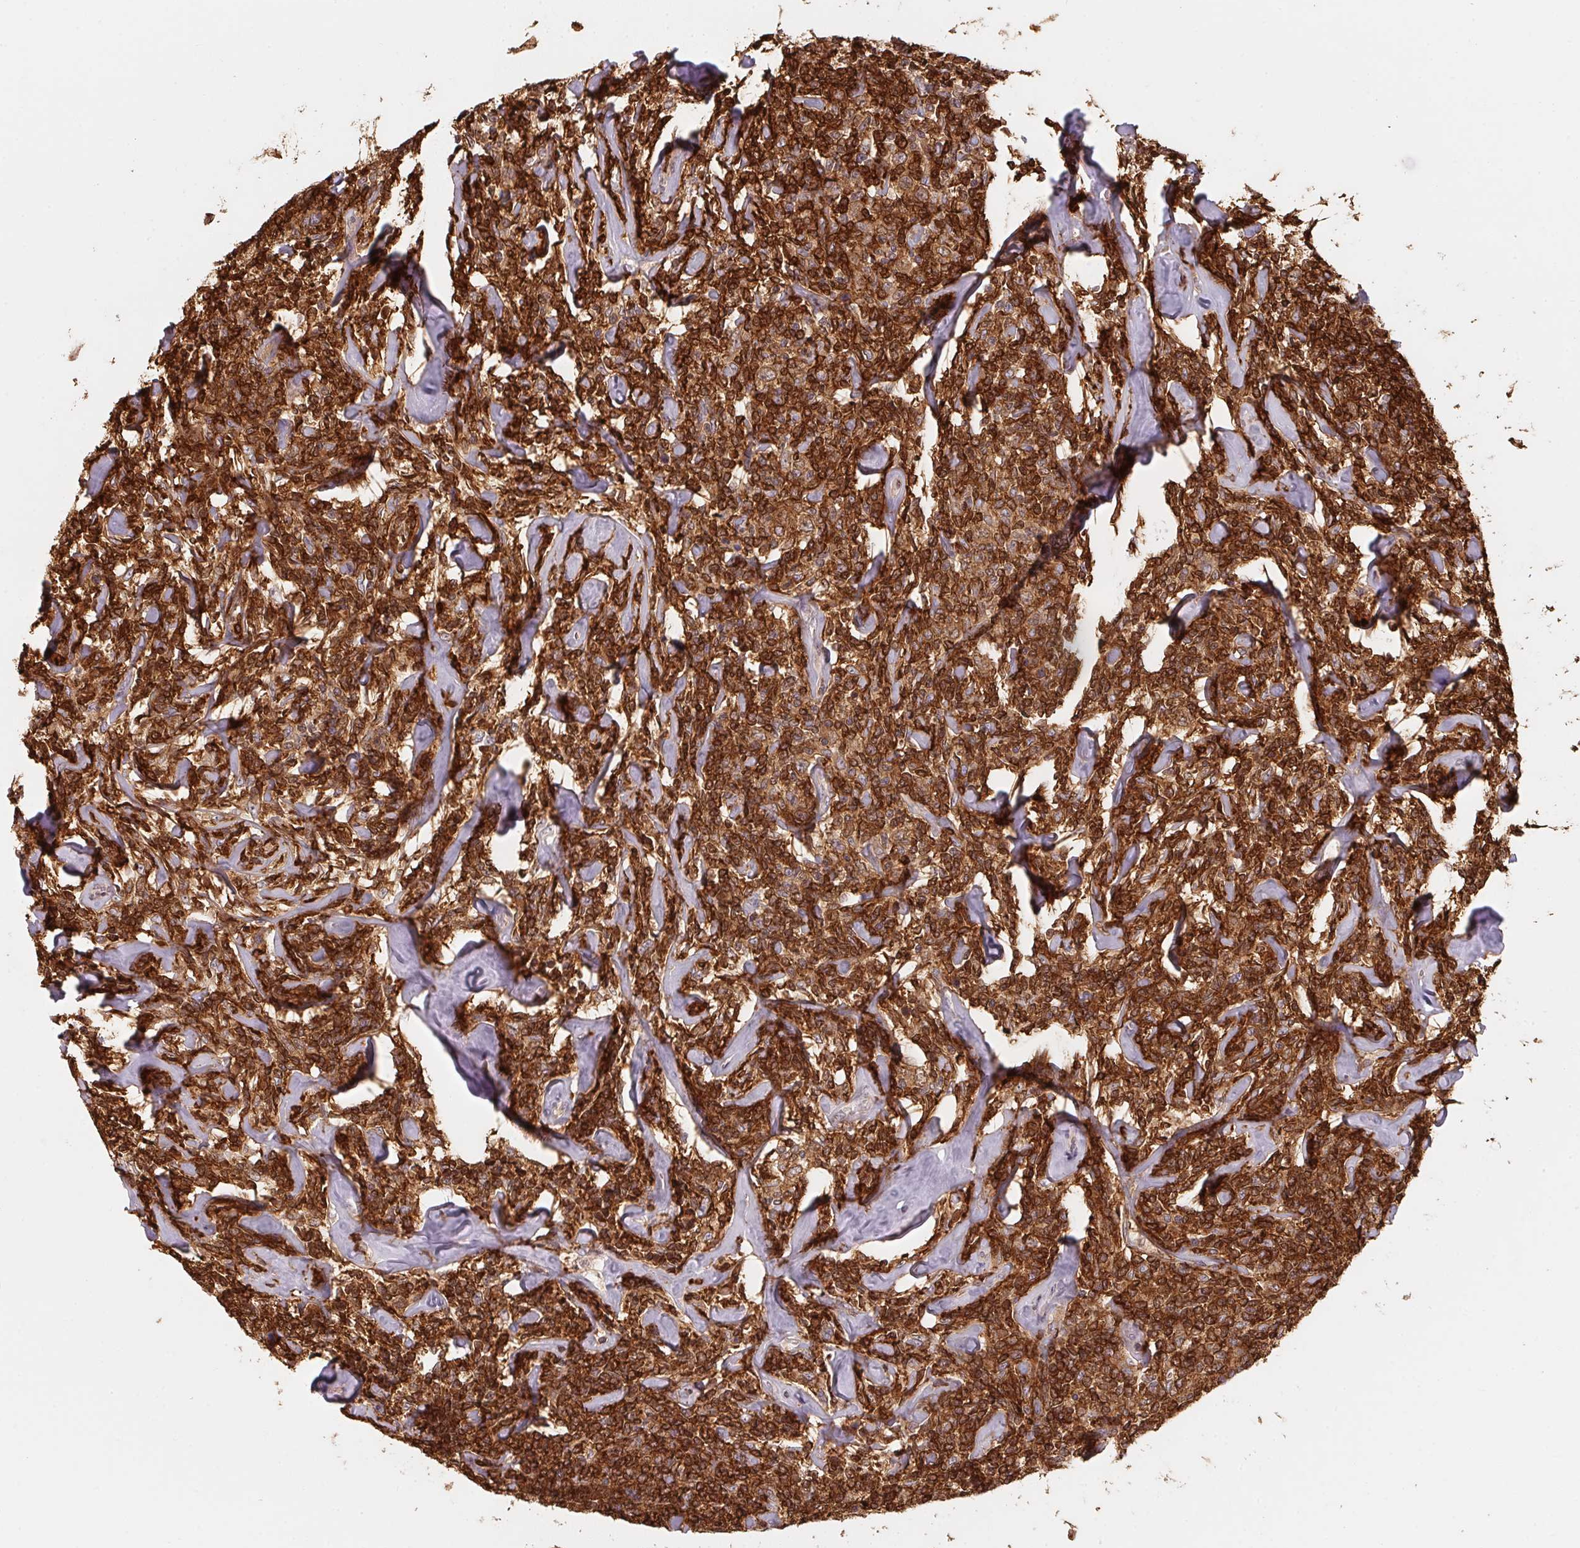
{"staining": {"intensity": "strong", "quantity": ">75%", "location": "cytoplasmic/membranous"}, "tissue": "lymphoma", "cell_type": "Tumor cells", "image_type": "cancer", "snomed": [{"axis": "morphology", "description": "Malignant lymphoma, non-Hodgkin's type, Low grade"}, {"axis": "topography", "description": "Lymph node"}], "caption": "This is an image of immunohistochemistry staining of malignant lymphoma, non-Hodgkin's type (low-grade), which shows strong staining in the cytoplasmic/membranous of tumor cells.", "gene": "ANKRD13A", "patient": {"sex": "female", "age": 56}}